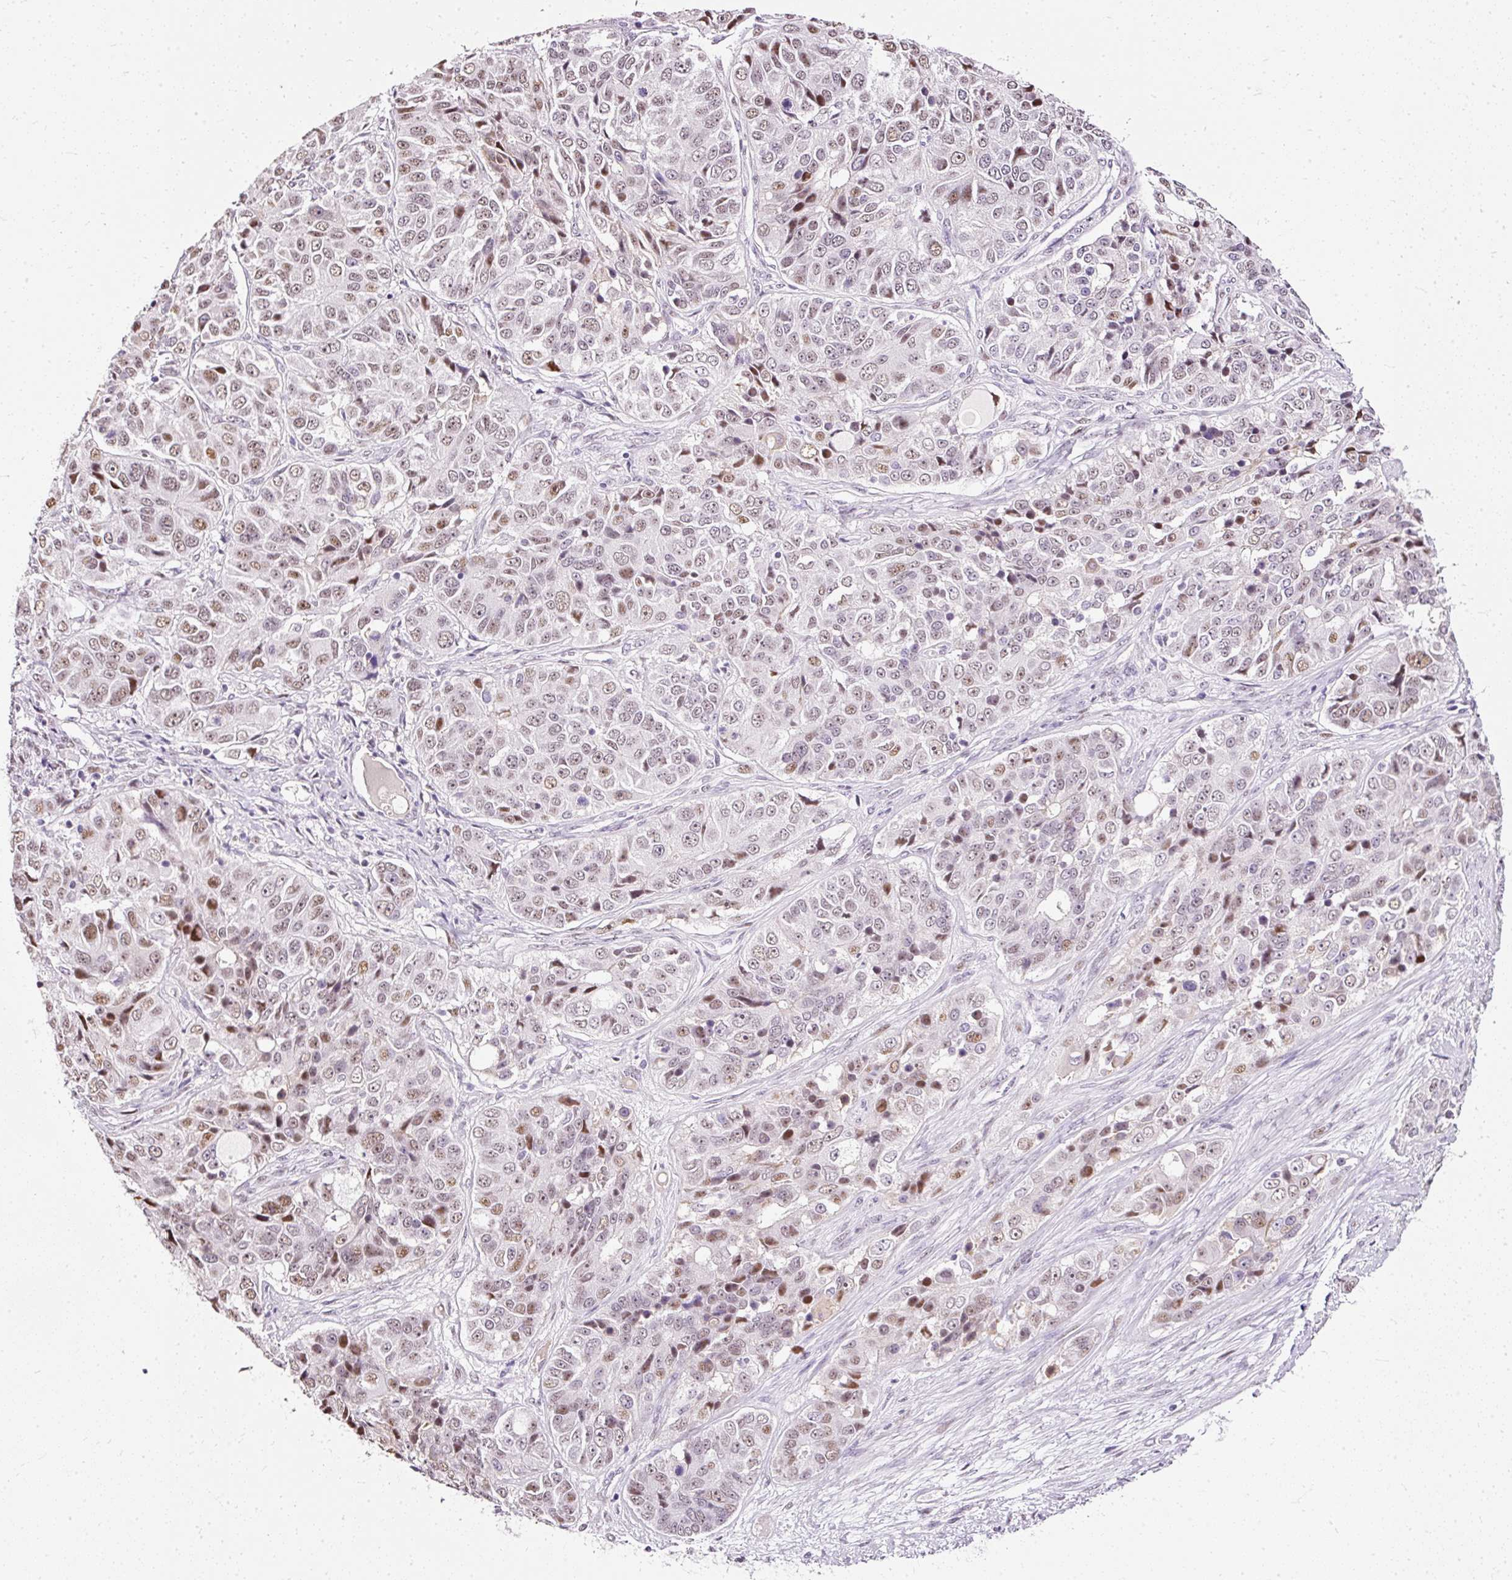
{"staining": {"intensity": "weak", "quantity": ">75%", "location": "nuclear"}, "tissue": "ovarian cancer", "cell_type": "Tumor cells", "image_type": "cancer", "snomed": [{"axis": "morphology", "description": "Carcinoma, endometroid"}, {"axis": "topography", "description": "Ovary"}], "caption": "About >75% of tumor cells in human ovarian cancer (endometroid carcinoma) reveal weak nuclear protein expression as visualized by brown immunohistochemical staining.", "gene": "PDE6B", "patient": {"sex": "female", "age": 51}}